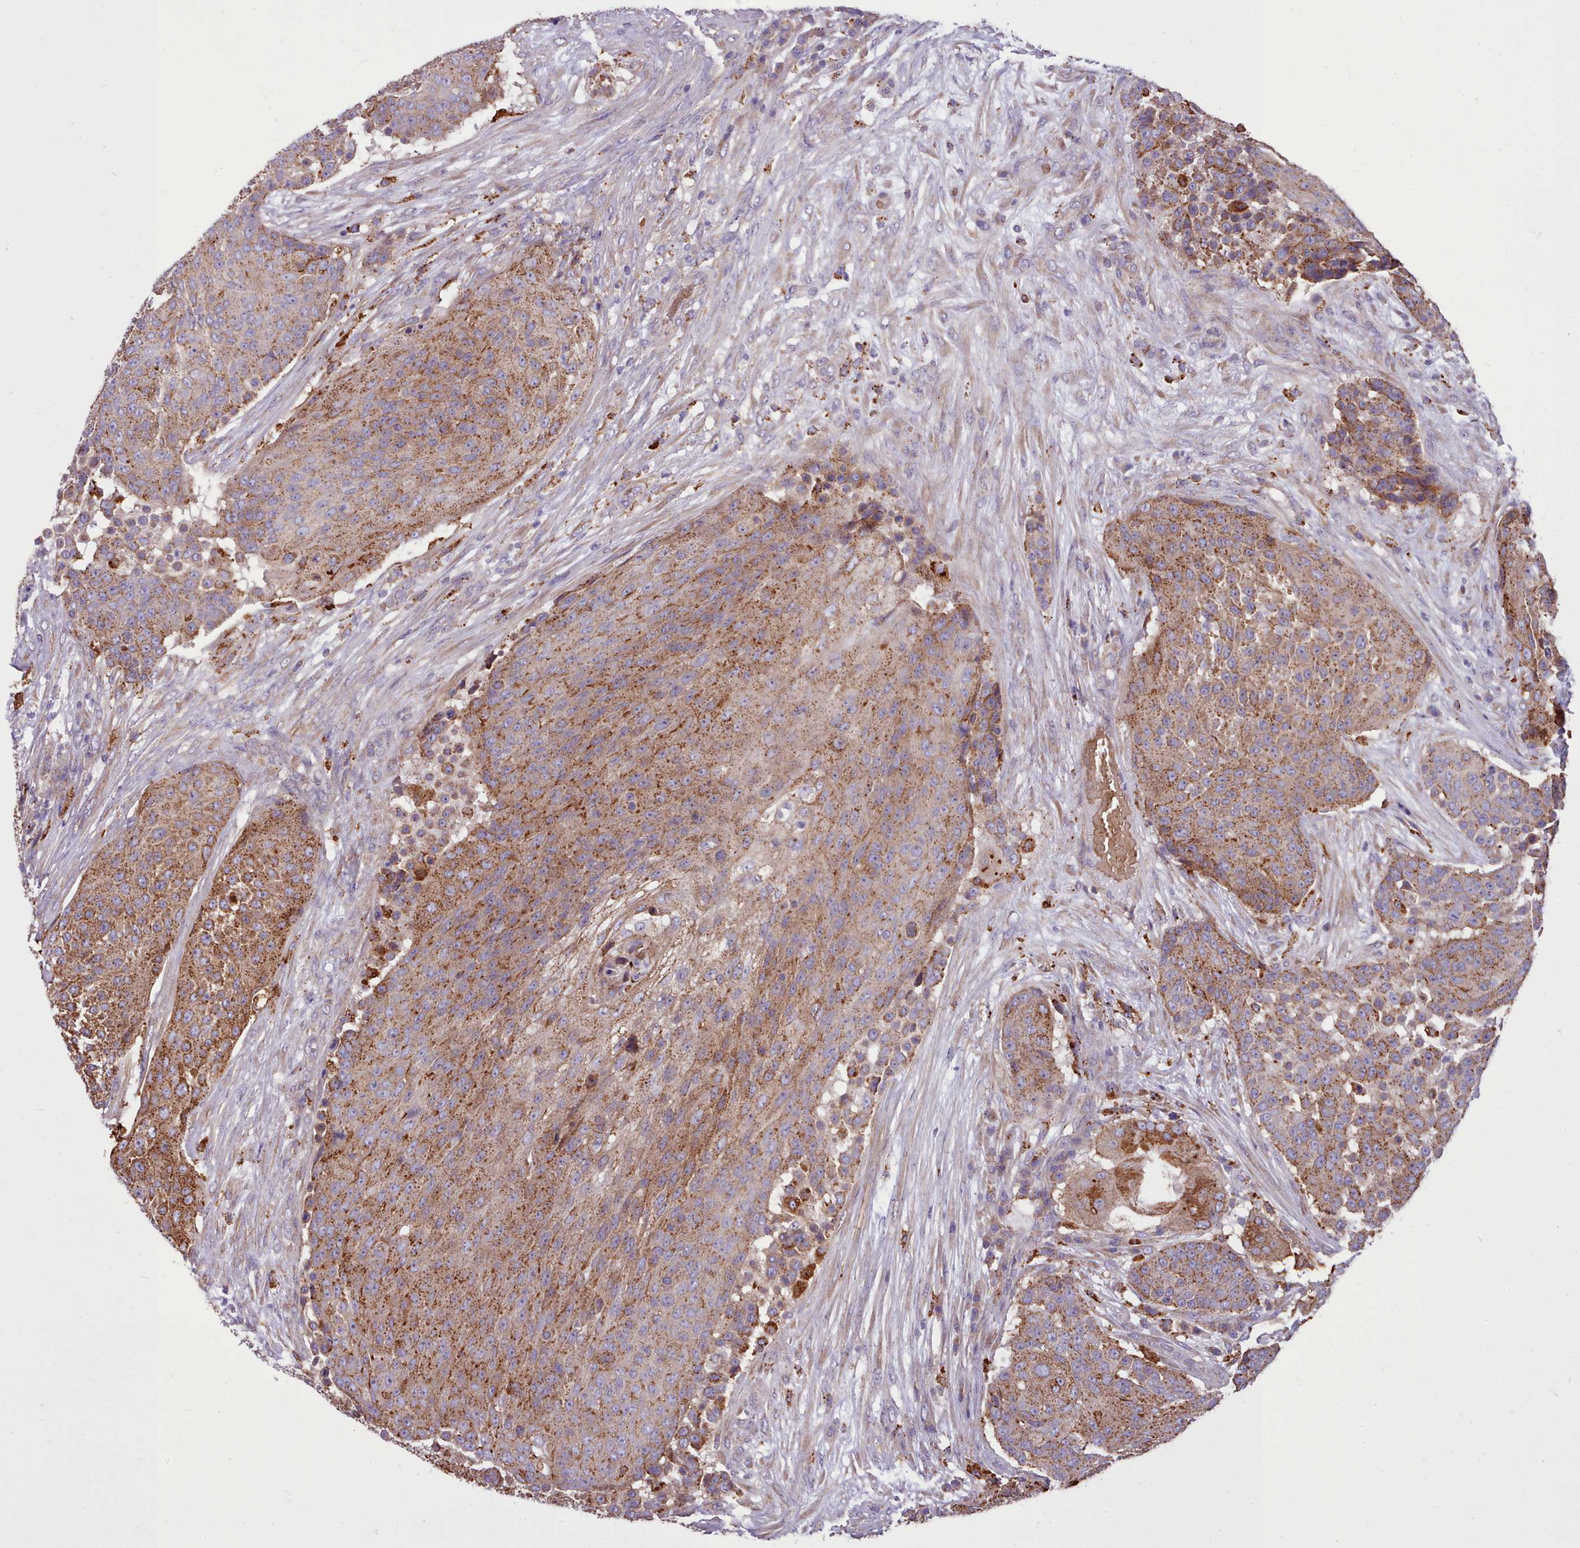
{"staining": {"intensity": "moderate", "quantity": ">75%", "location": "cytoplasmic/membranous"}, "tissue": "urothelial cancer", "cell_type": "Tumor cells", "image_type": "cancer", "snomed": [{"axis": "morphology", "description": "Urothelial carcinoma, High grade"}, {"axis": "topography", "description": "Urinary bladder"}], "caption": "DAB (3,3'-diaminobenzidine) immunohistochemical staining of human urothelial cancer exhibits moderate cytoplasmic/membranous protein staining in about >75% of tumor cells.", "gene": "PACSIN3", "patient": {"sex": "female", "age": 63}}